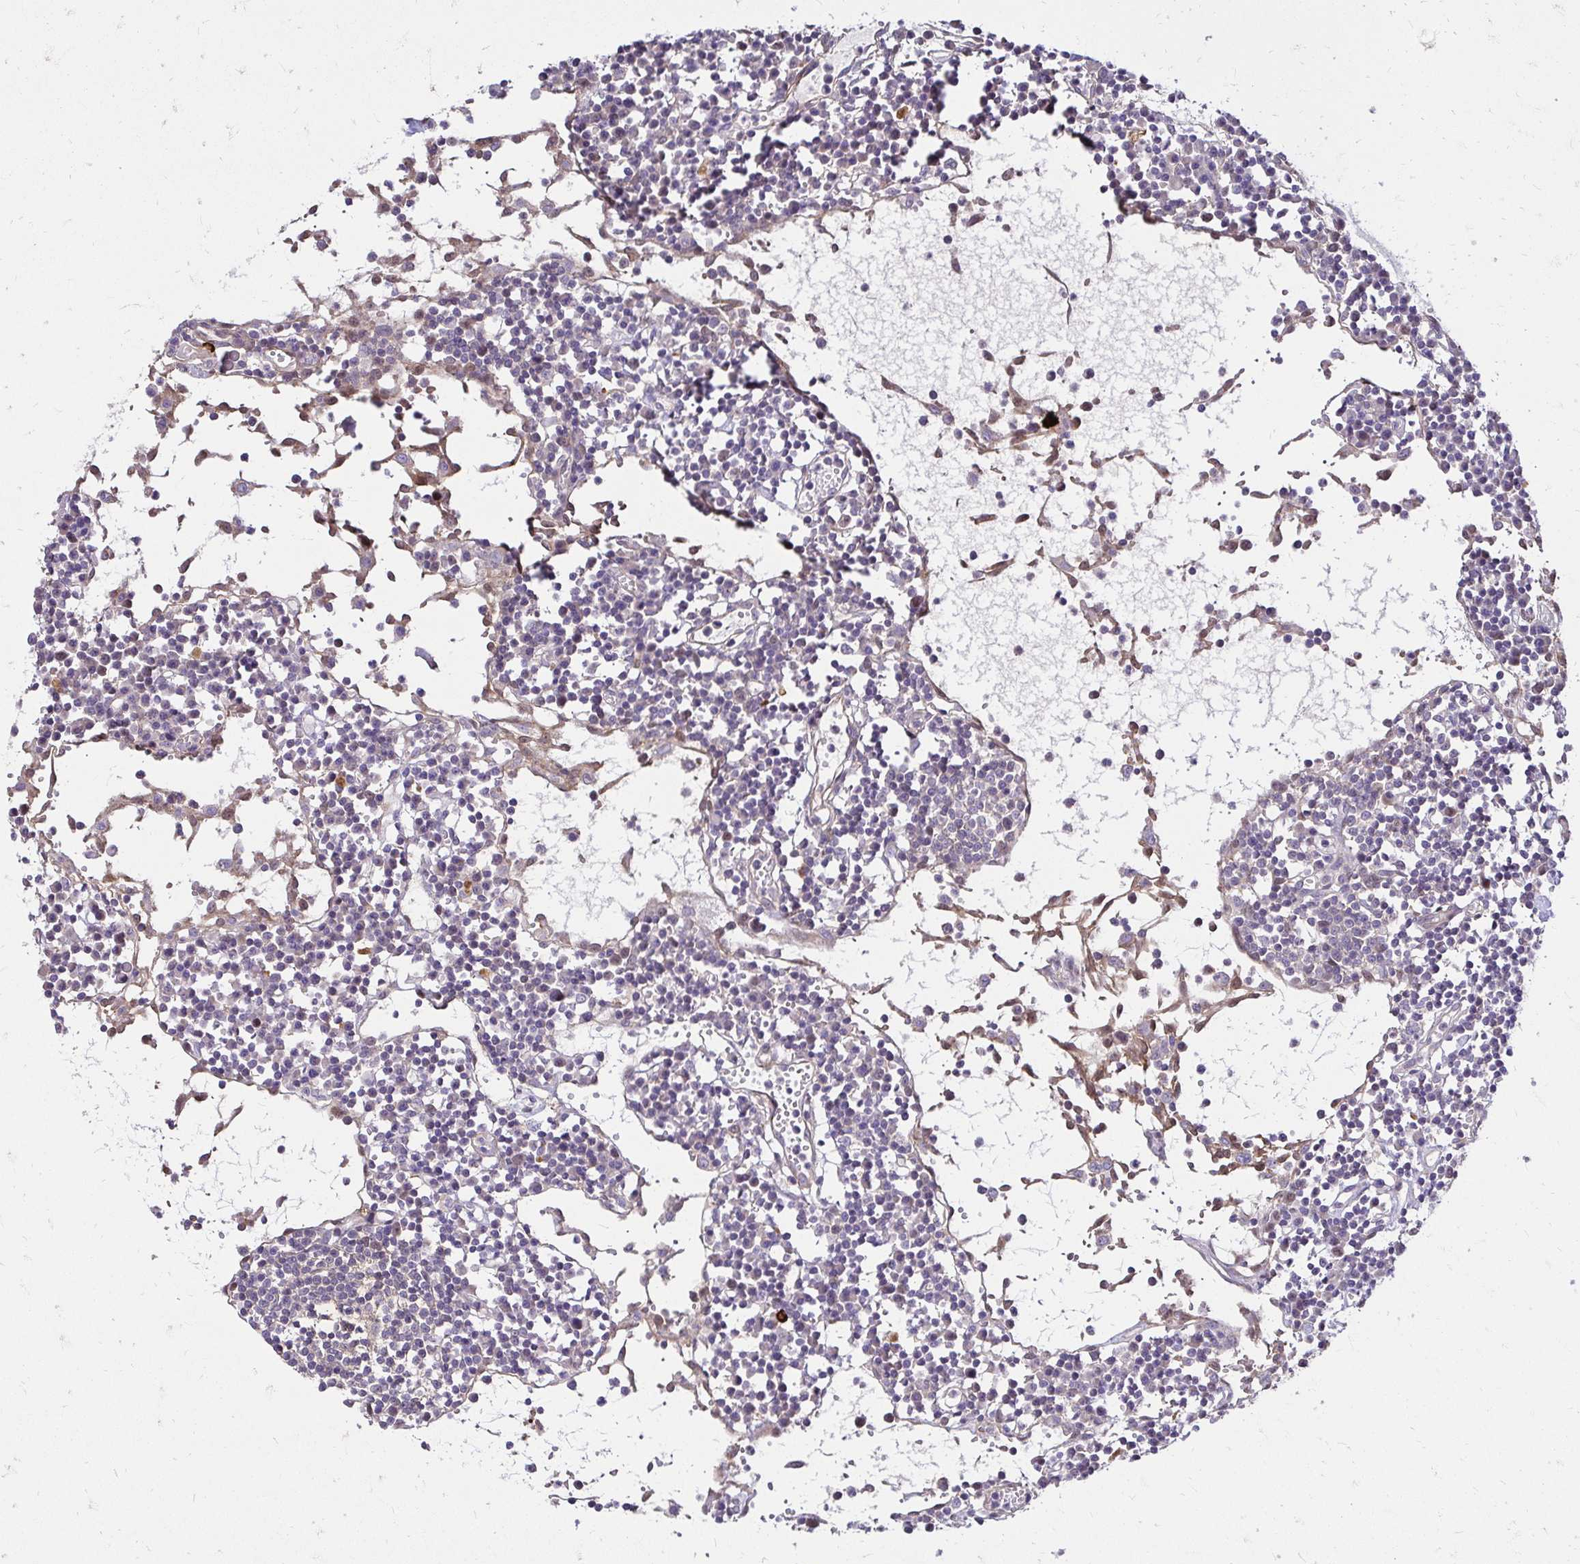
{"staining": {"intensity": "negative", "quantity": "none", "location": "none"}, "tissue": "lymph node", "cell_type": "Germinal center cells", "image_type": "normal", "snomed": [{"axis": "morphology", "description": "Normal tissue, NOS"}, {"axis": "topography", "description": "Lymph node"}], "caption": "IHC of normal lymph node reveals no positivity in germinal center cells. (Immunohistochemistry, brightfield microscopy, high magnification).", "gene": "YAP1", "patient": {"sex": "female", "age": 78}}